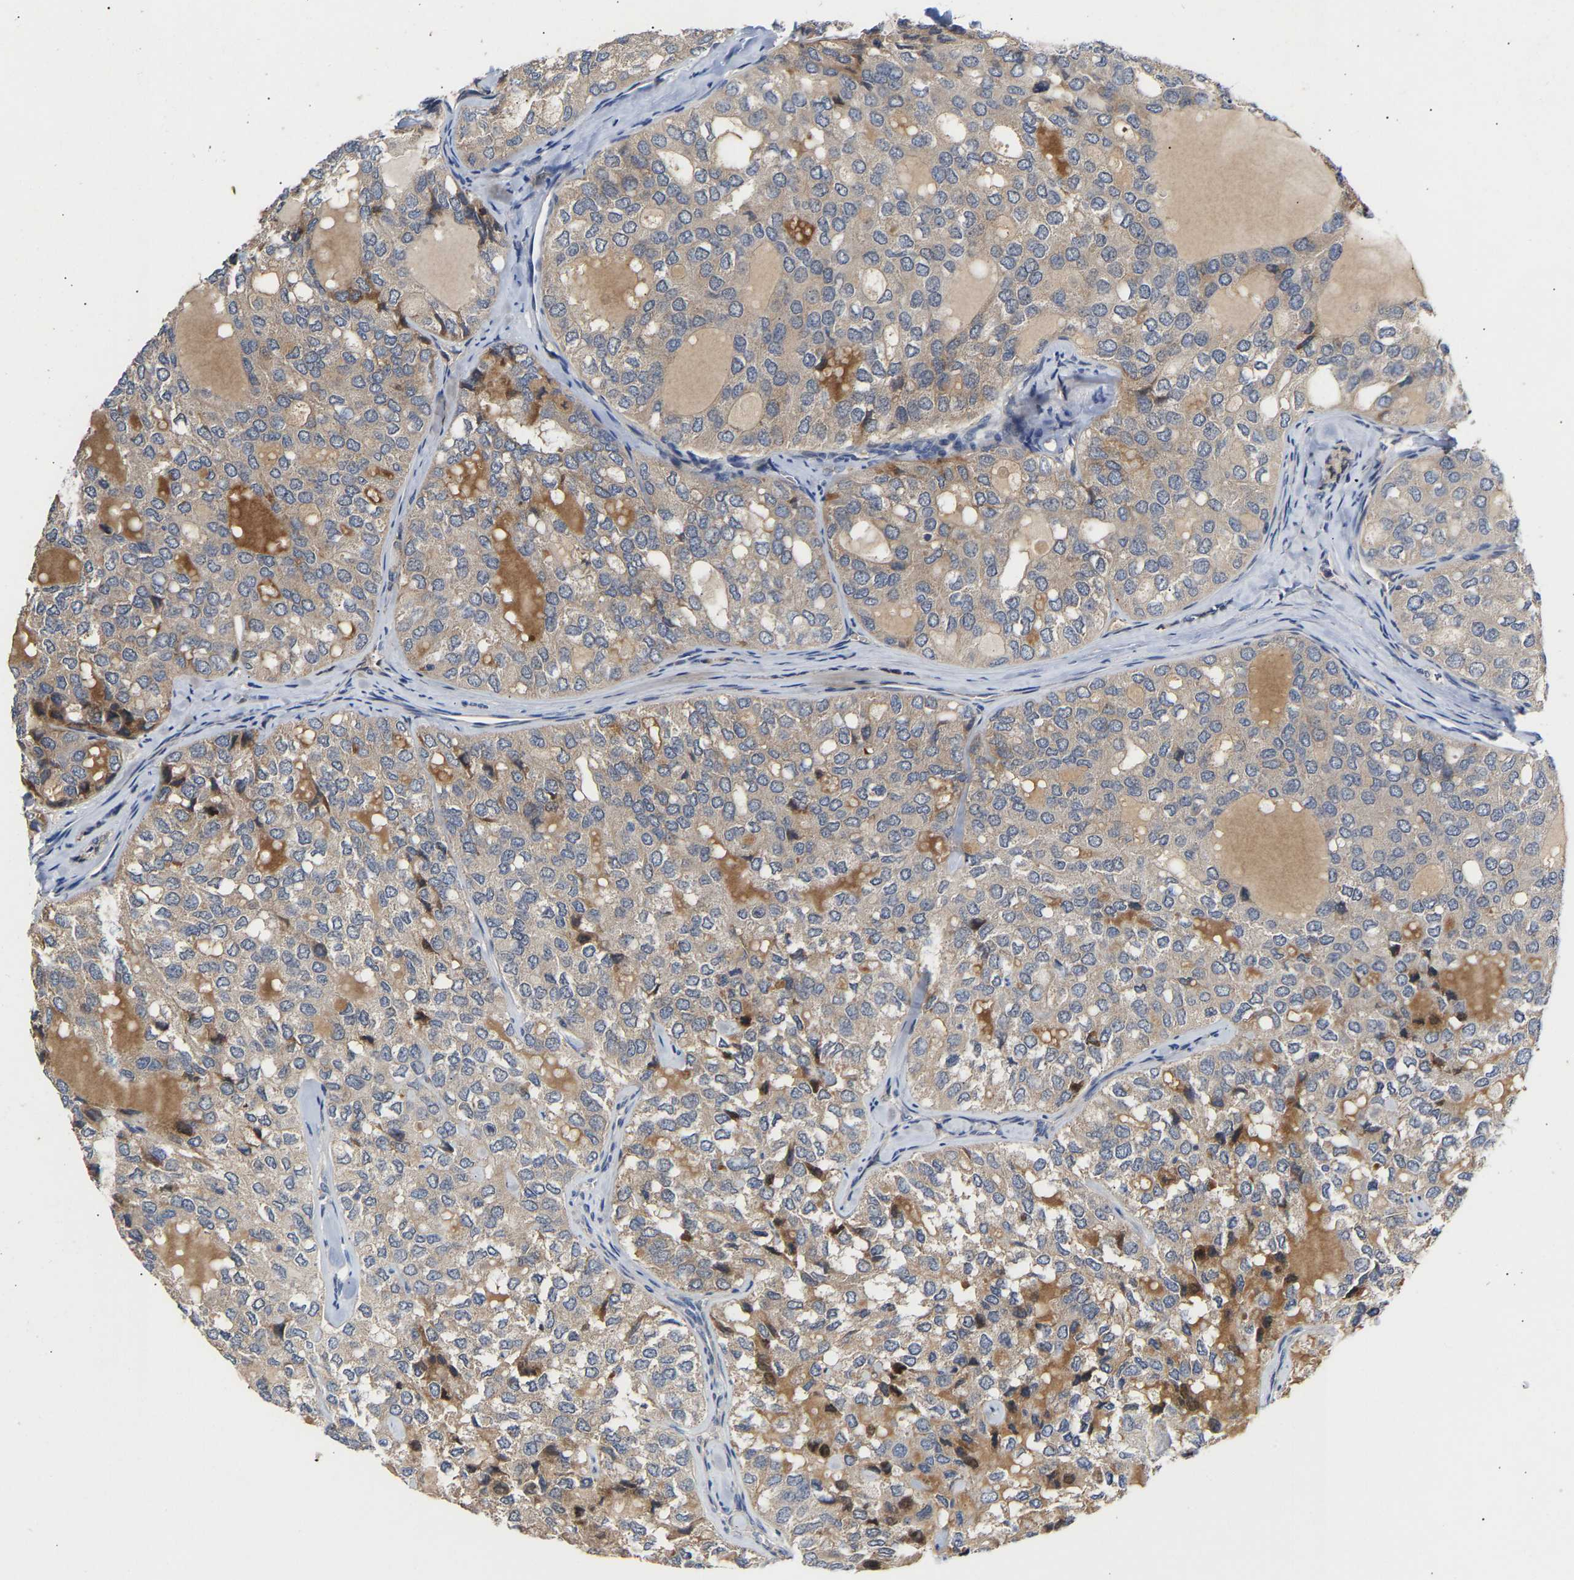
{"staining": {"intensity": "weak", "quantity": "<25%", "location": "cytoplasmic/membranous"}, "tissue": "thyroid cancer", "cell_type": "Tumor cells", "image_type": "cancer", "snomed": [{"axis": "morphology", "description": "Follicular adenoma carcinoma, NOS"}, {"axis": "topography", "description": "Thyroid gland"}], "caption": "A histopathology image of follicular adenoma carcinoma (thyroid) stained for a protein reveals no brown staining in tumor cells. (Stains: DAB (3,3'-diaminobenzidine) immunohistochemistry with hematoxylin counter stain, Microscopy: brightfield microscopy at high magnification).", "gene": "KASH5", "patient": {"sex": "male", "age": 75}}